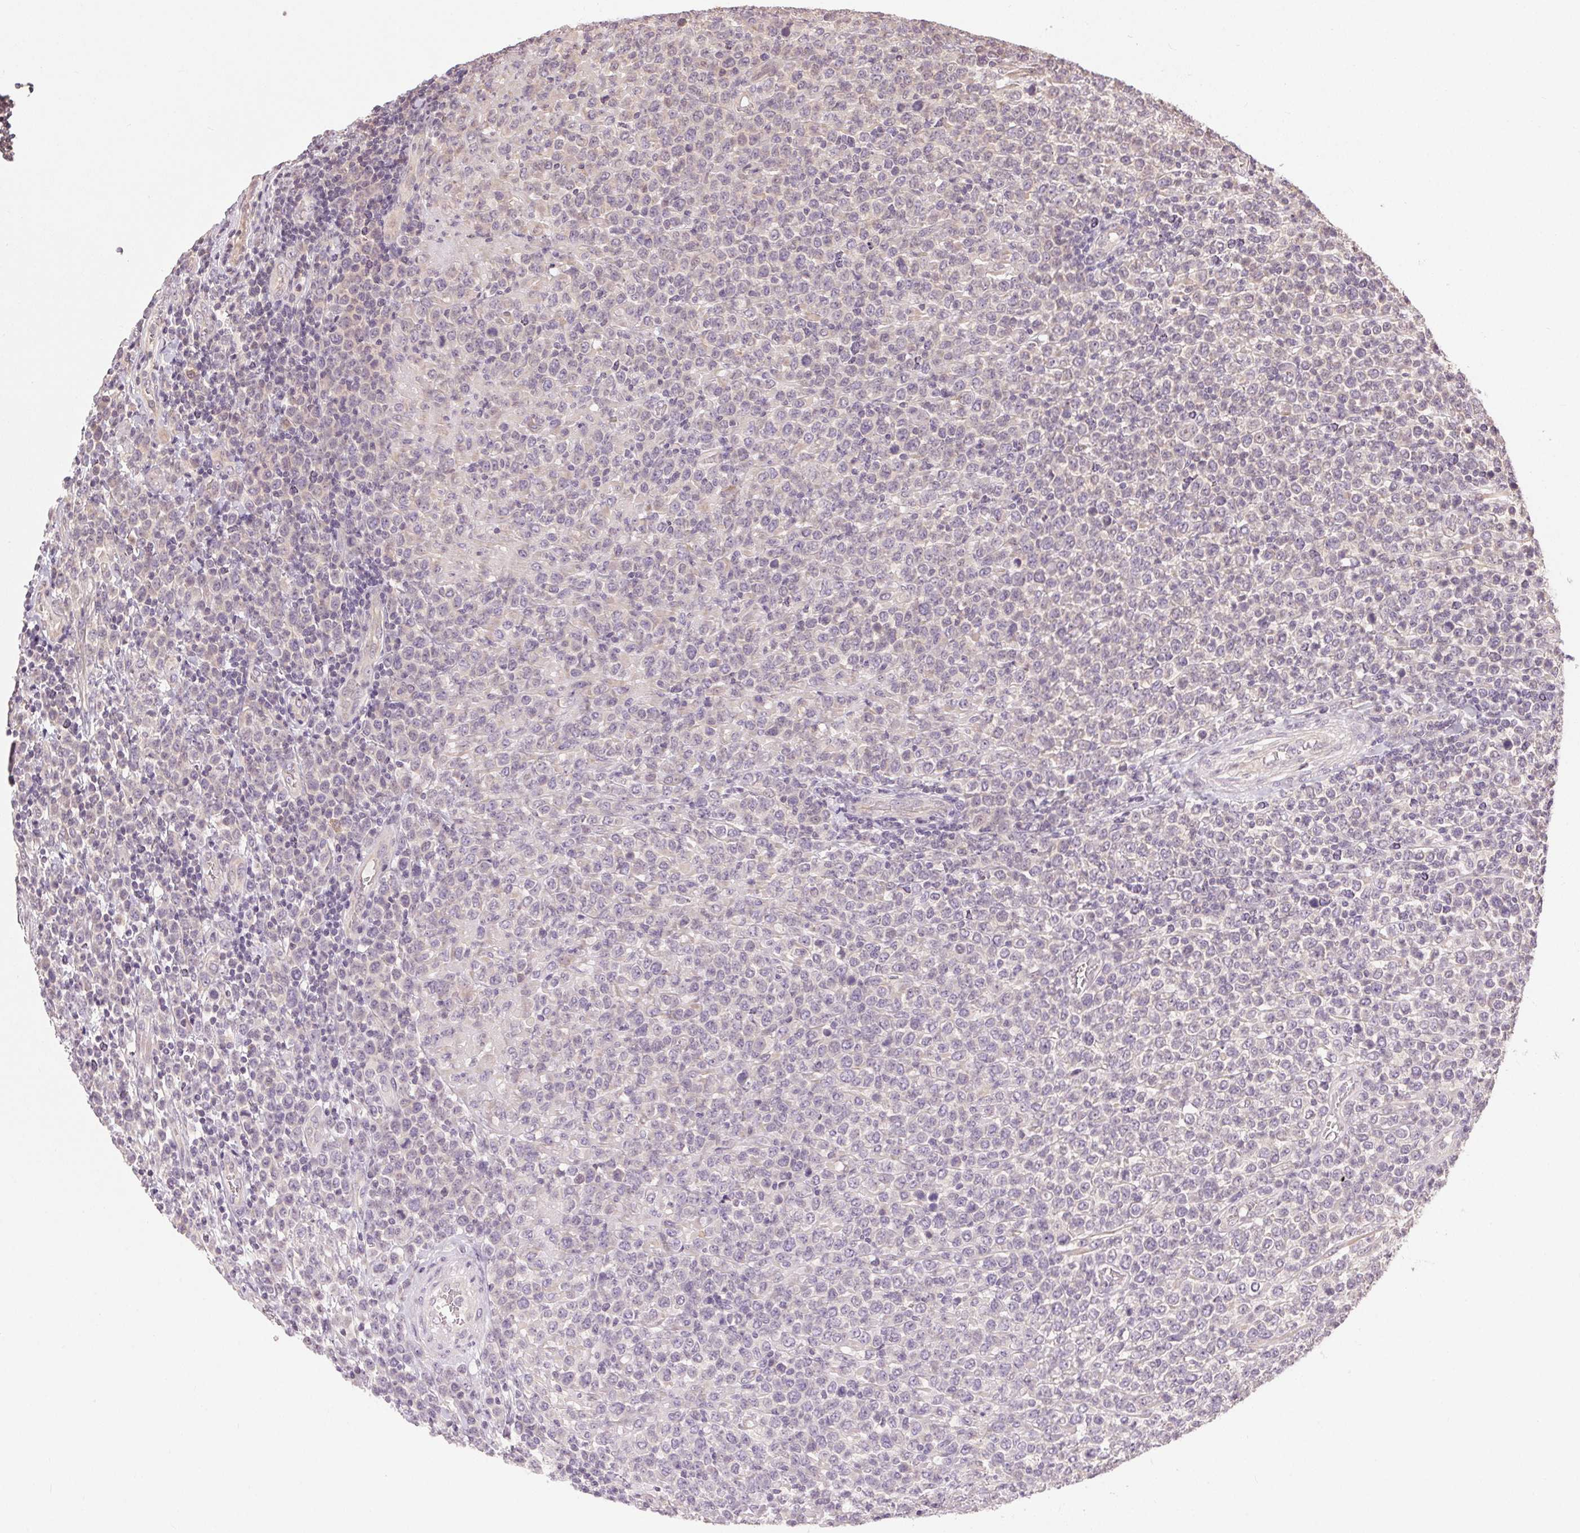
{"staining": {"intensity": "negative", "quantity": "none", "location": "none"}, "tissue": "lymphoma", "cell_type": "Tumor cells", "image_type": "cancer", "snomed": [{"axis": "morphology", "description": "Malignant lymphoma, non-Hodgkin's type, High grade"}, {"axis": "topography", "description": "Soft tissue"}], "caption": "Immunohistochemistry (IHC) of human lymphoma shows no staining in tumor cells. (Stains: DAB (3,3'-diaminobenzidine) IHC with hematoxylin counter stain, Microscopy: brightfield microscopy at high magnification).", "gene": "ATP1B3", "patient": {"sex": "female", "age": 56}}